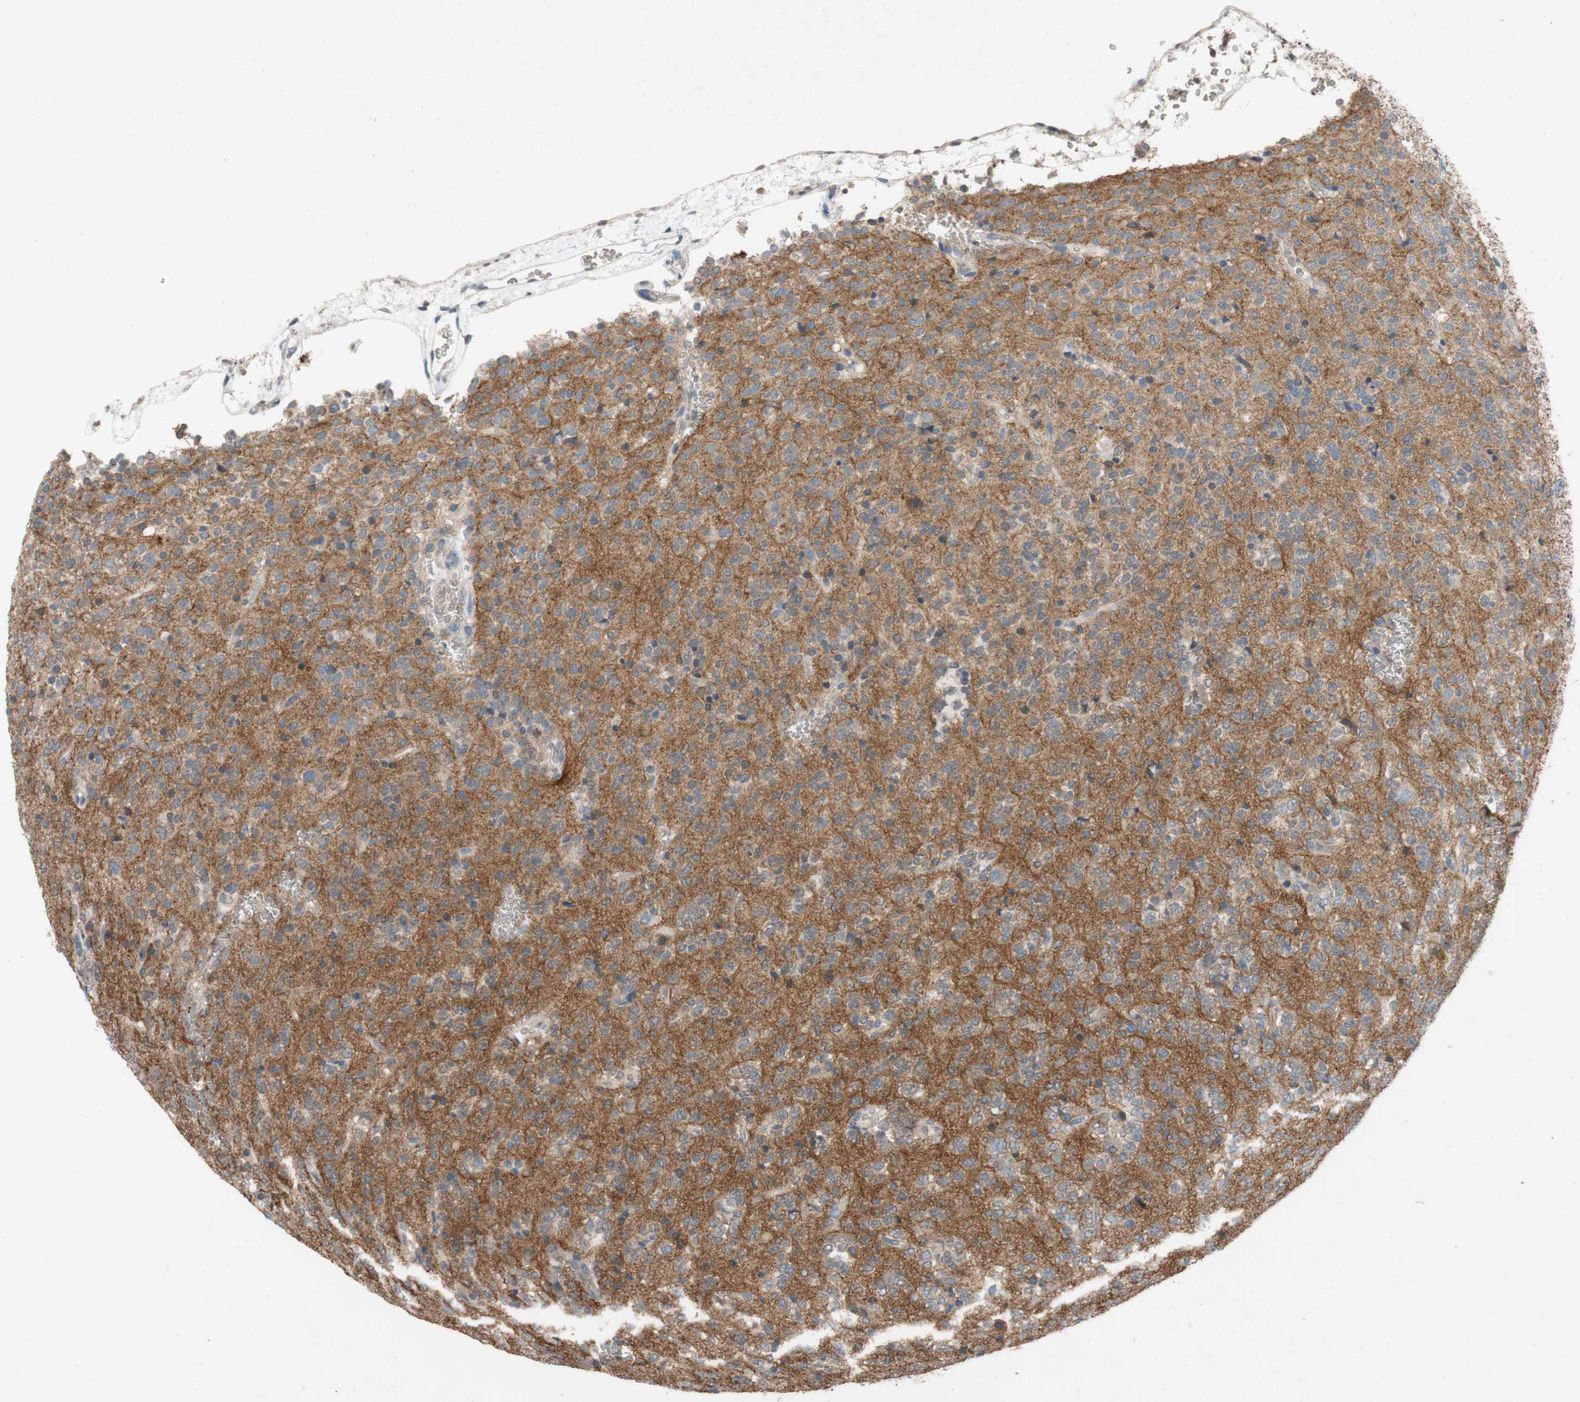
{"staining": {"intensity": "negative", "quantity": "none", "location": "none"}, "tissue": "glioma", "cell_type": "Tumor cells", "image_type": "cancer", "snomed": [{"axis": "morphology", "description": "Glioma, malignant, Low grade"}, {"axis": "topography", "description": "Brain"}], "caption": "DAB (3,3'-diaminobenzidine) immunohistochemical staining of malignant glioma (low-grade) exhibits no significant expression in tumor cells. (Stains: DAB (3,3'-diaminobenzidine) immunohistochemistry (IHC) with hematoxylin counter stain, Microscopy: brightfield microscopy at high magnification).", "gene": "ADD2", "patient": {"sex": "male", "age": 38}}